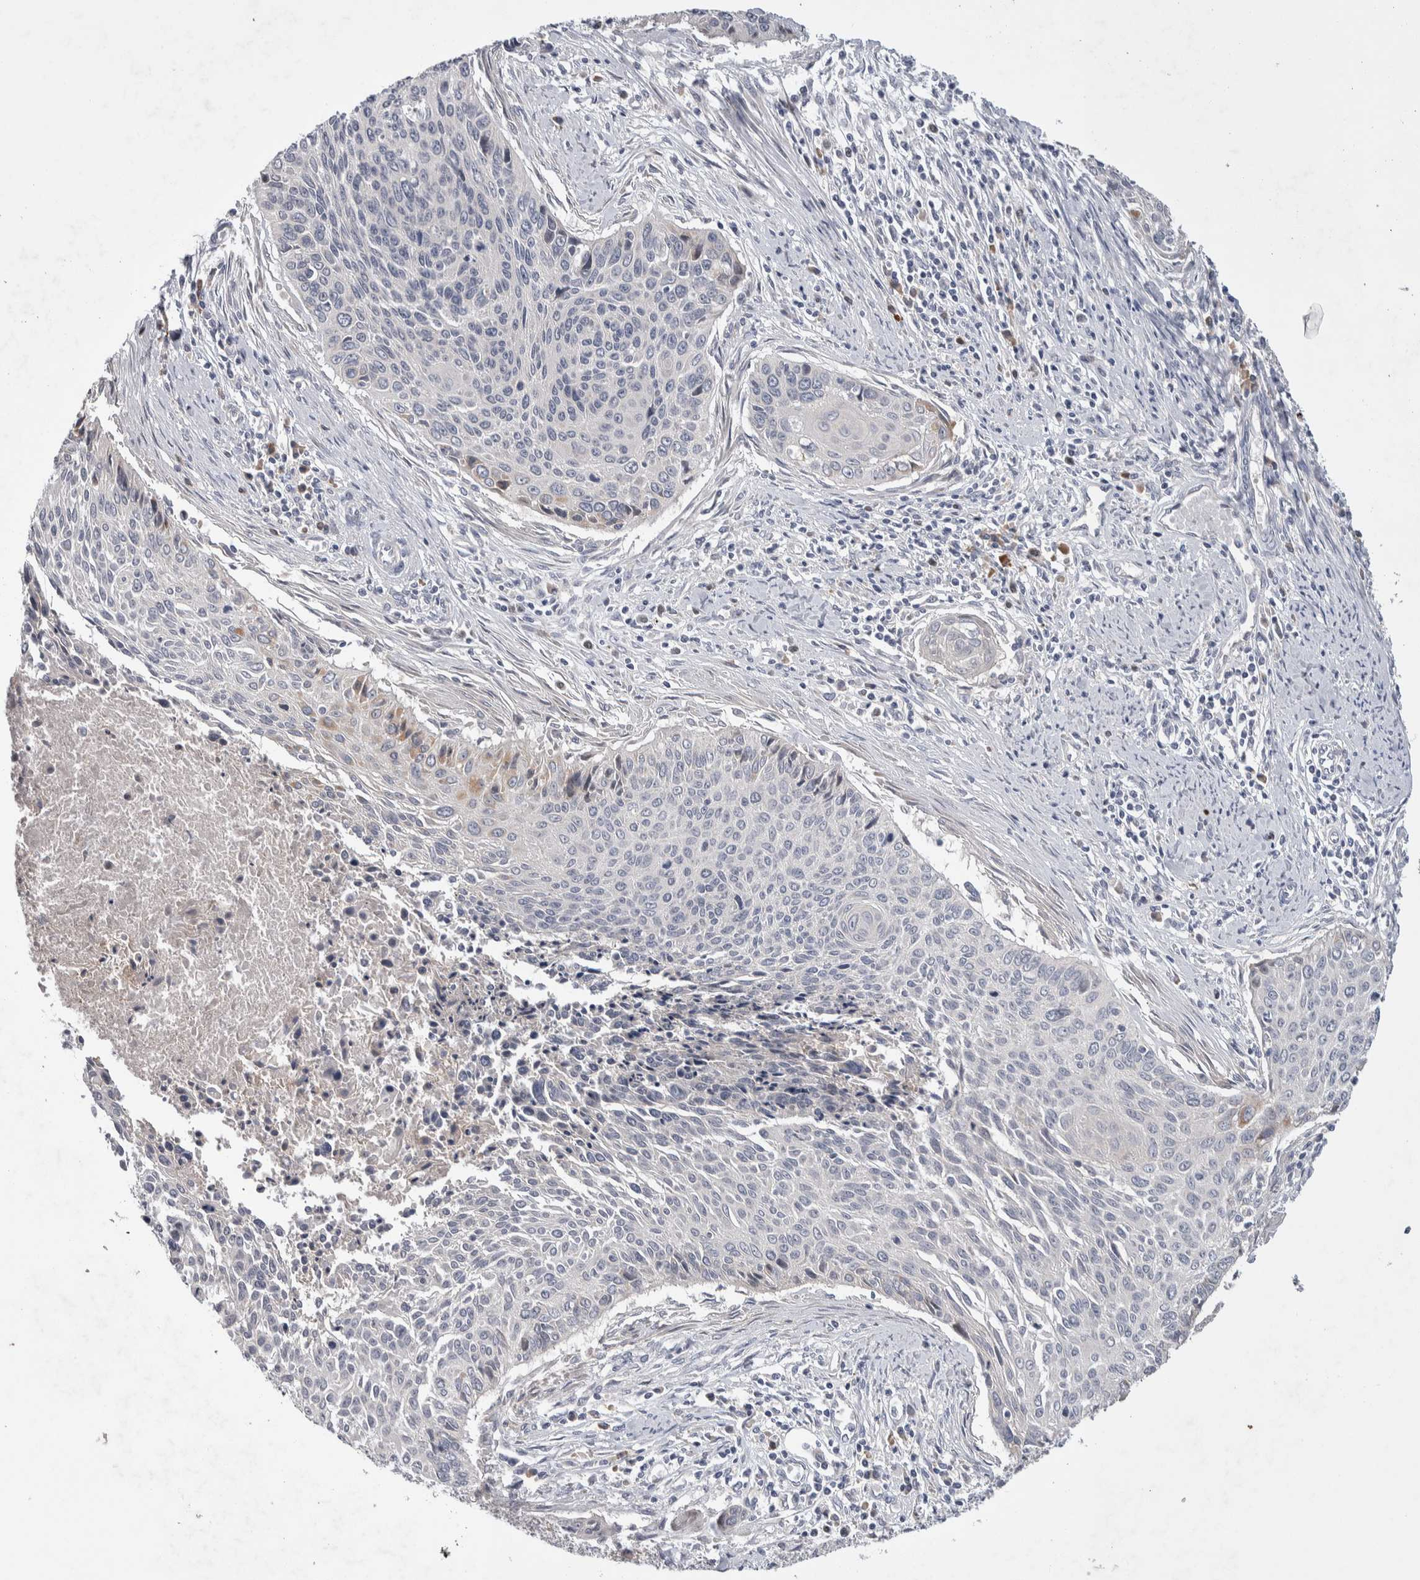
{"staining": {"intensity": "negative", "quantity": "none", "location": "none"}, "tissue": "cervical cancer", "cell_type": "Tumor cells", "image_type": "cancer", "snomed": [{"axis": "morphology", "description": "Squamous cell carcinoma, NOS"}, {"axis": "topography", "description": "Cervix"}], "caption": "Cervical cancer (squamous cell carcinoma) stained for a protein using immunohistochemistry (IHC) reveals no positivity tumor cells.", "gene": "IBTK", "patient": {"sex": "female", "age": 55}}